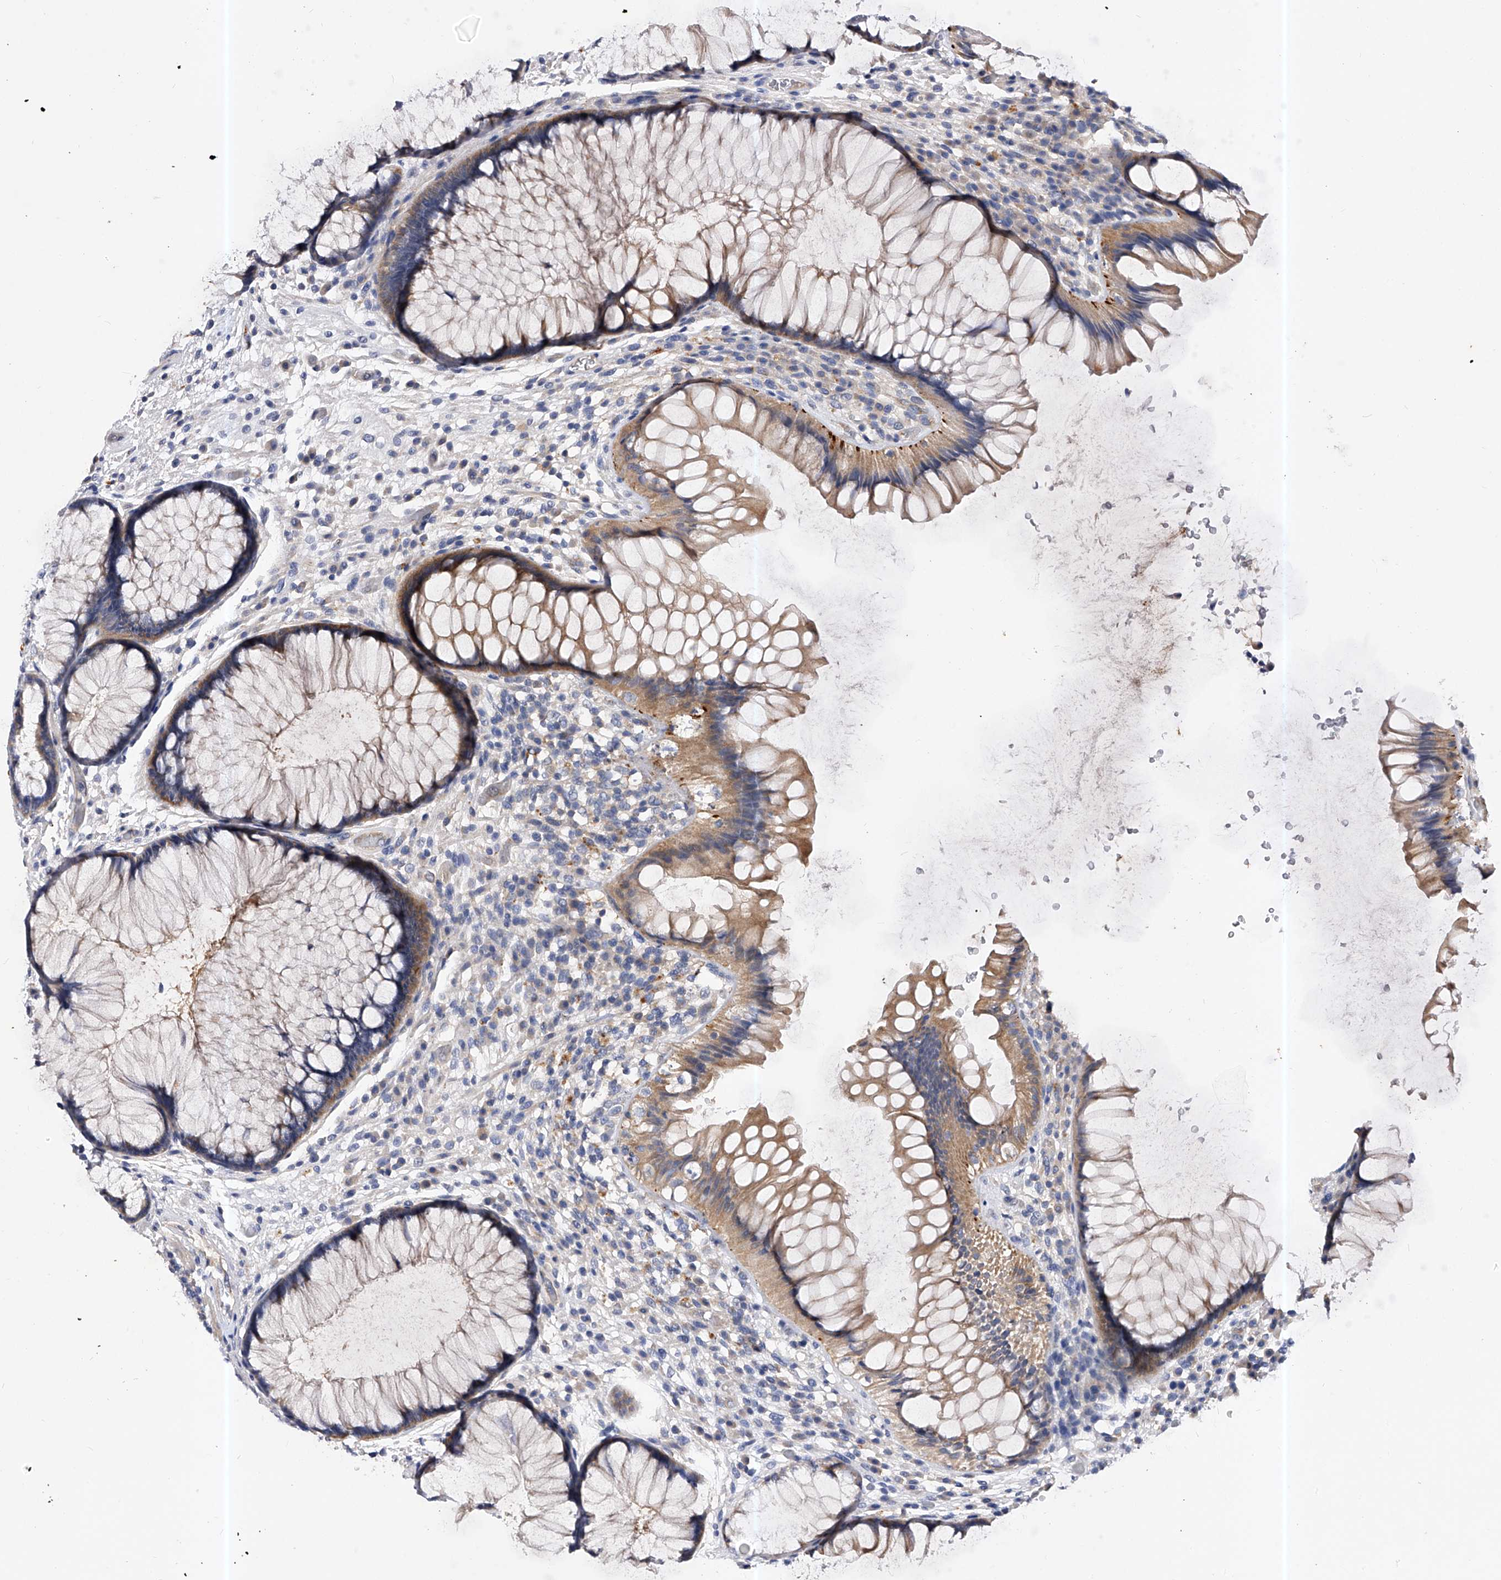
{"staining": {"intensity": "moderate", "quantity": ">75%", "location": "cytoplasmic/membranous"}, "tissue": "rectum", "cell_type": "Glandular cells", "image_type": "normal", "snomed": [{"axis": "morphology", "description": "Normal tissue, NOS"}, {"axis": "topography", "description": "Rectum"}], "caption": "A brown stain labels moderate cytoplasmic/membranous staining of a protein in glandular cells of benign human rectum. Nuclei are stained in blue.", "gene": "PPP5C", "patient": {"sex": "male", "age": 51}}